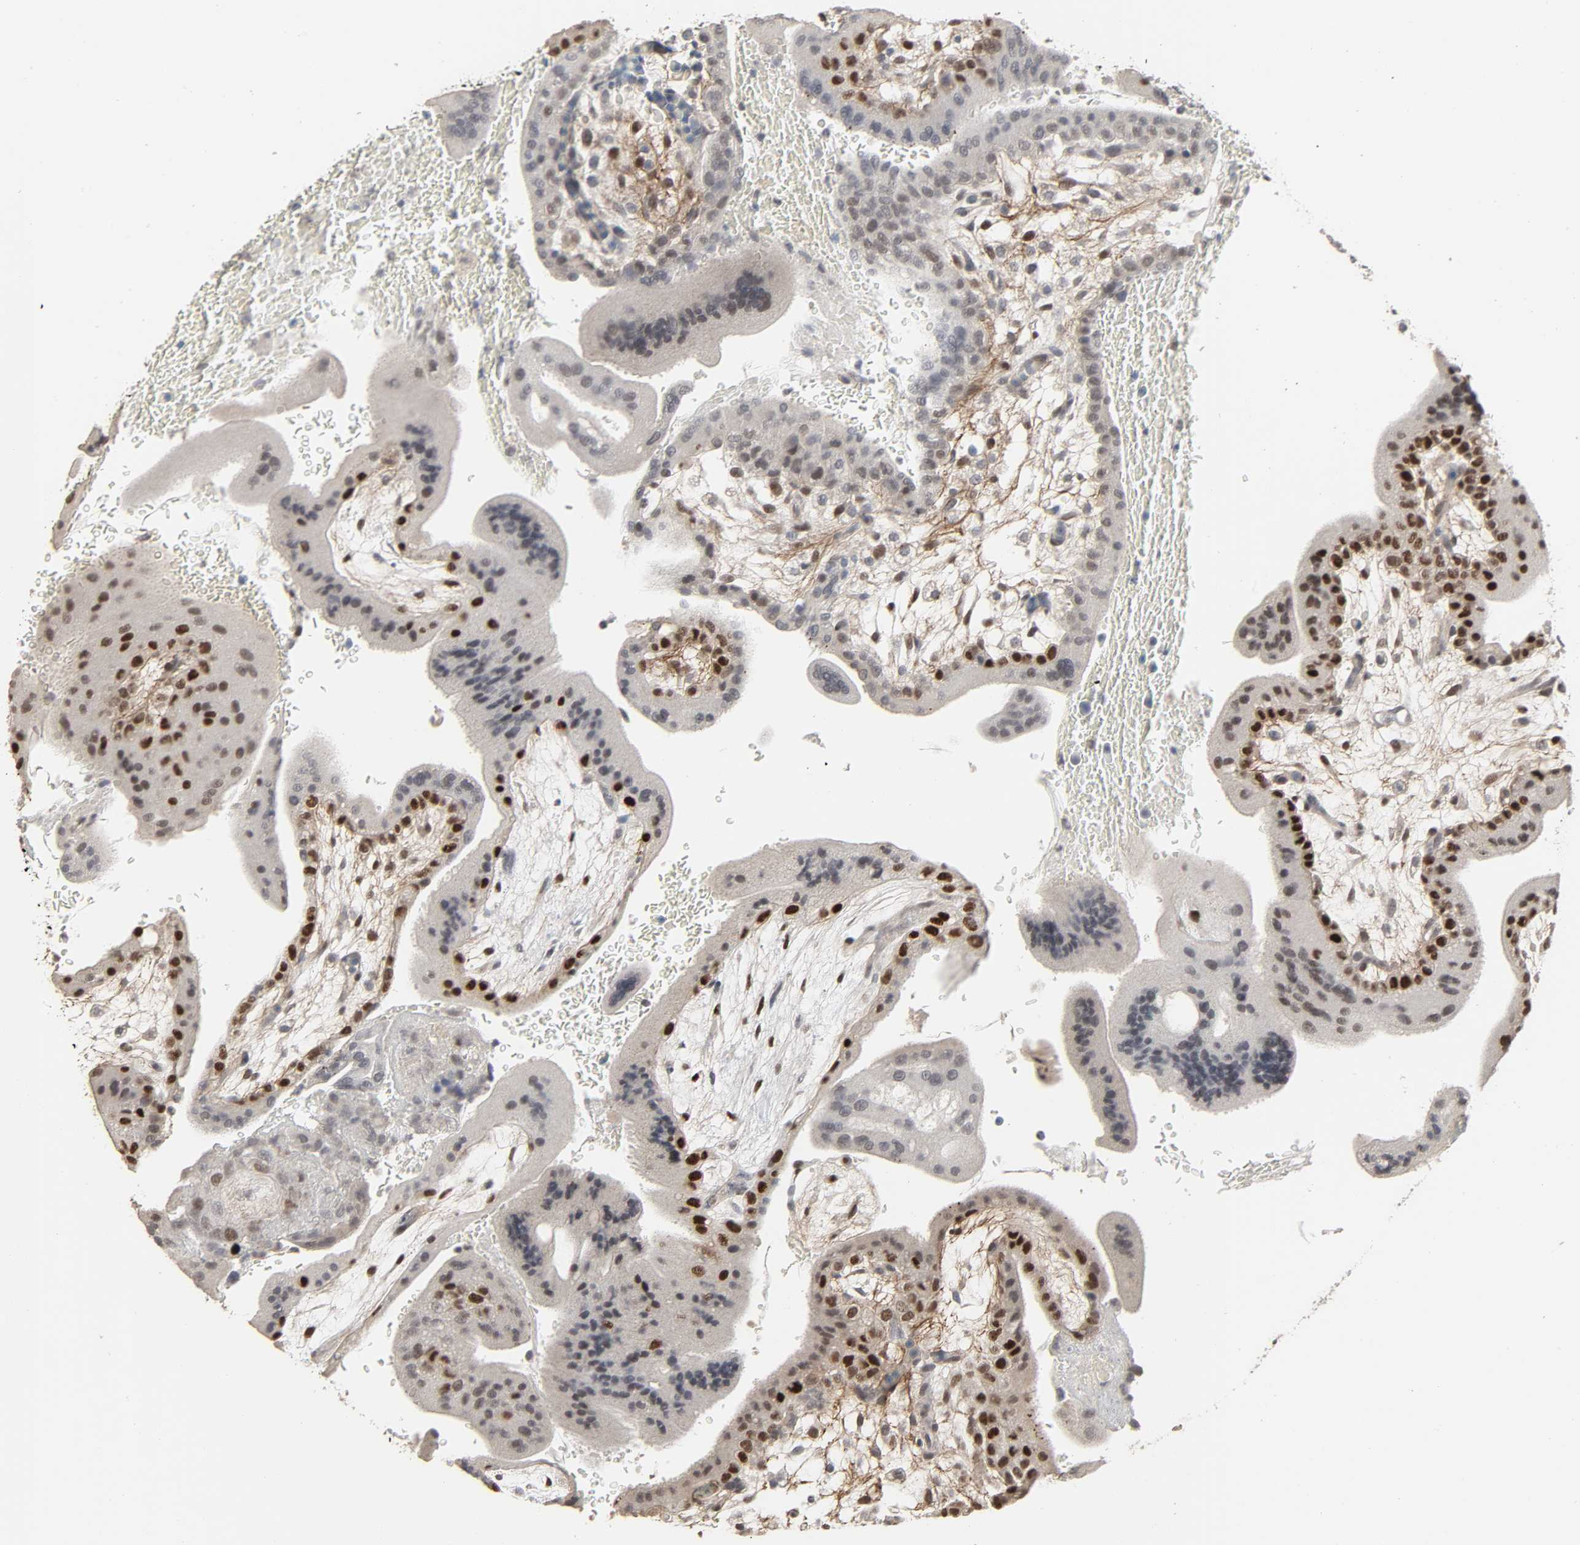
{"staining": {"intensity": "negative", "quantity": "none", "location": "none"}, "tissue": "placenta", "cell_type": "Decidual cells", "image_type": "normal", "snomed": [{"axis": "morphology", "description": "Normal tissue, NOS"}, {"axis": "topography", "description": "Placenta"}], "caption": "This is a photomicrograph of immunohistochemistry (IHC) staining of normal placenta, which shows no expression in decidual cells.", "gene": "ZNF222", "patient": {"sex": "female", "age": 35}}